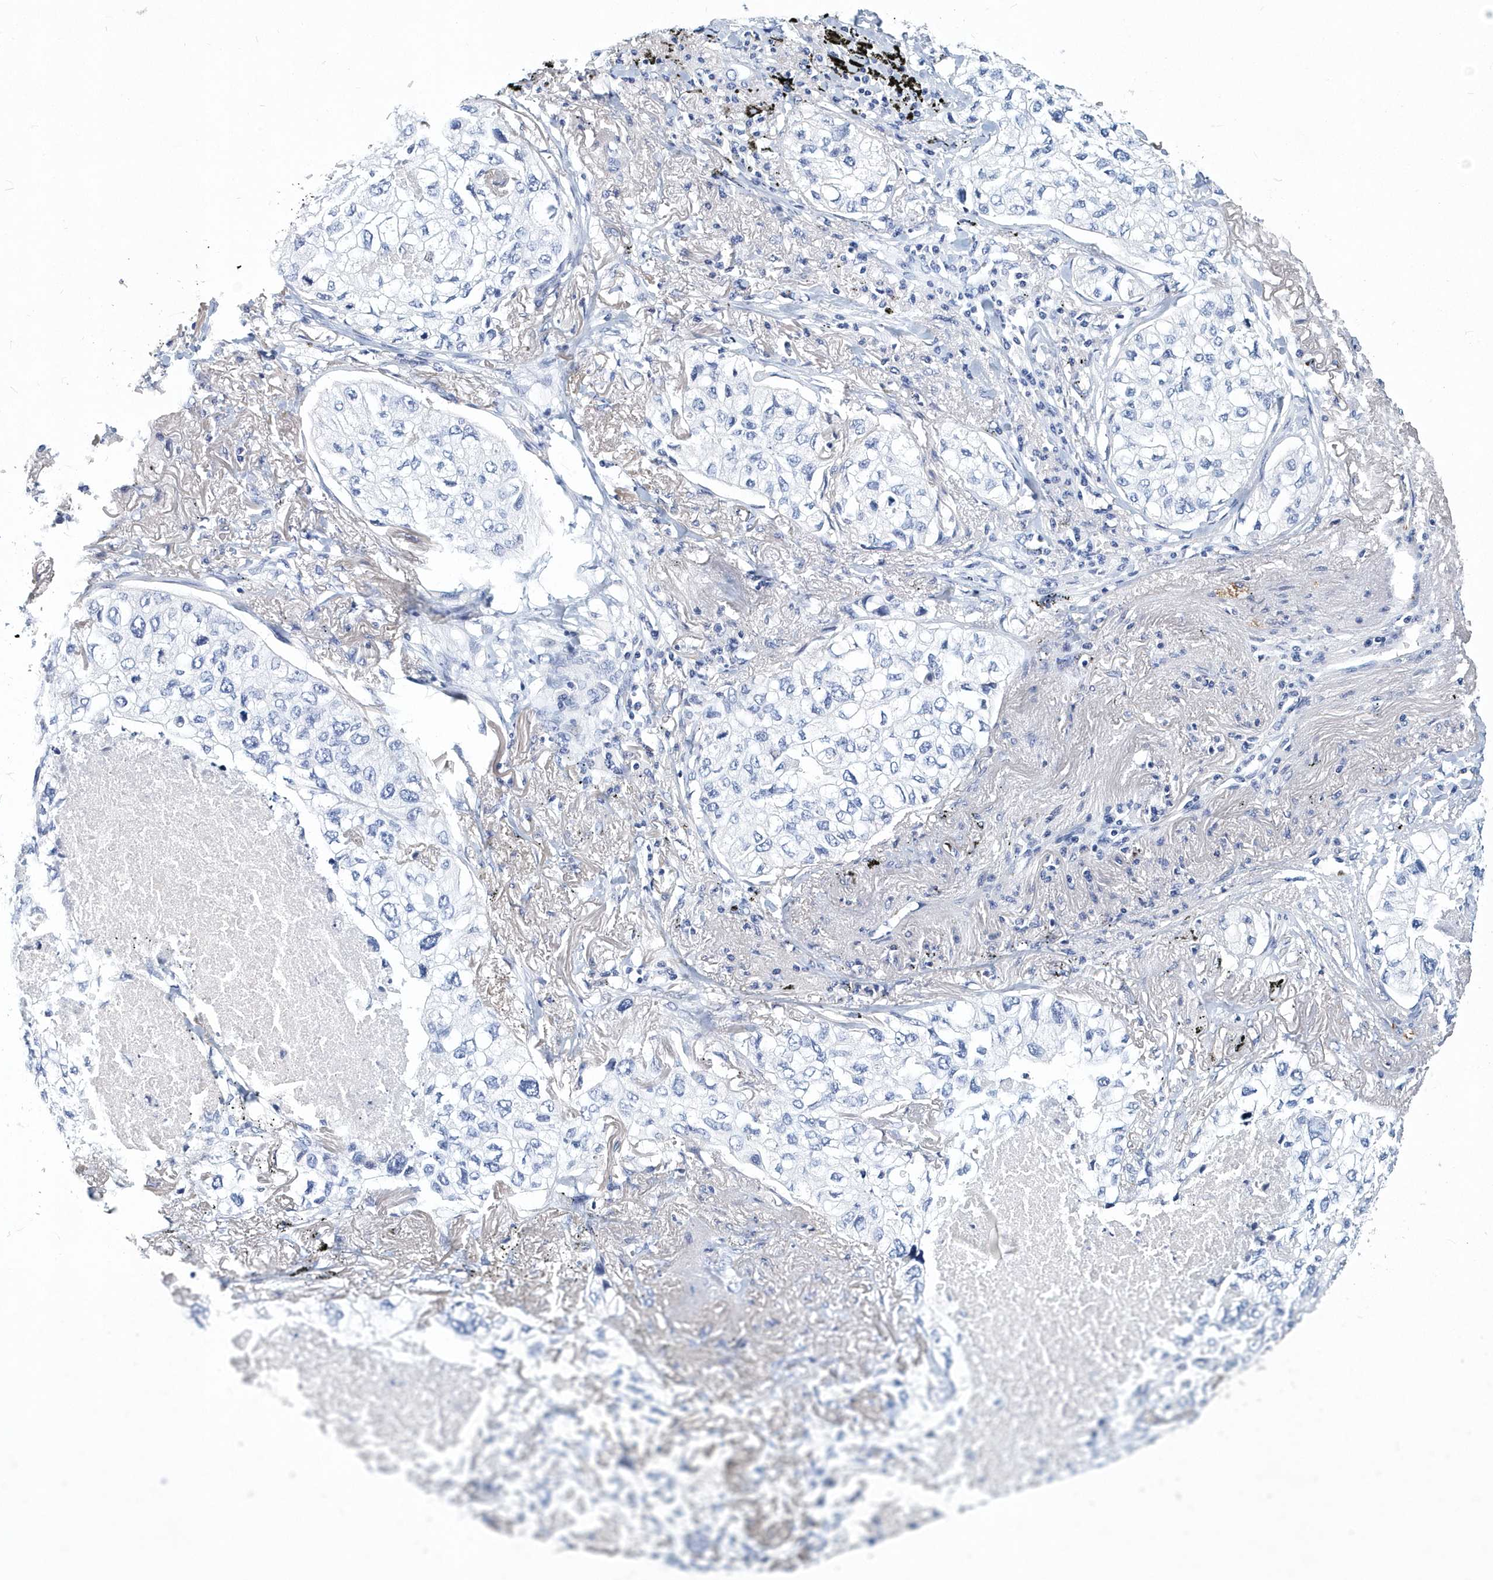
{"staining": {"intensity": "negative", "quantity": "none", "location": "none"}, "tissue": "lung cancer", "cell_type": "Tumor cells", "image_type": "cancer", "snomed": [{"axis": "morphology", "description": "Adenocarcinoma, NOS"}, {"axis": "topography", "description": "Lung"}], "caption": "Lung cancer was stained to show a protein in brown. There is no significant positivity in tumor cells.", "gene": "ITGA2B", "patient": {"sex": "male", "age": 65}}